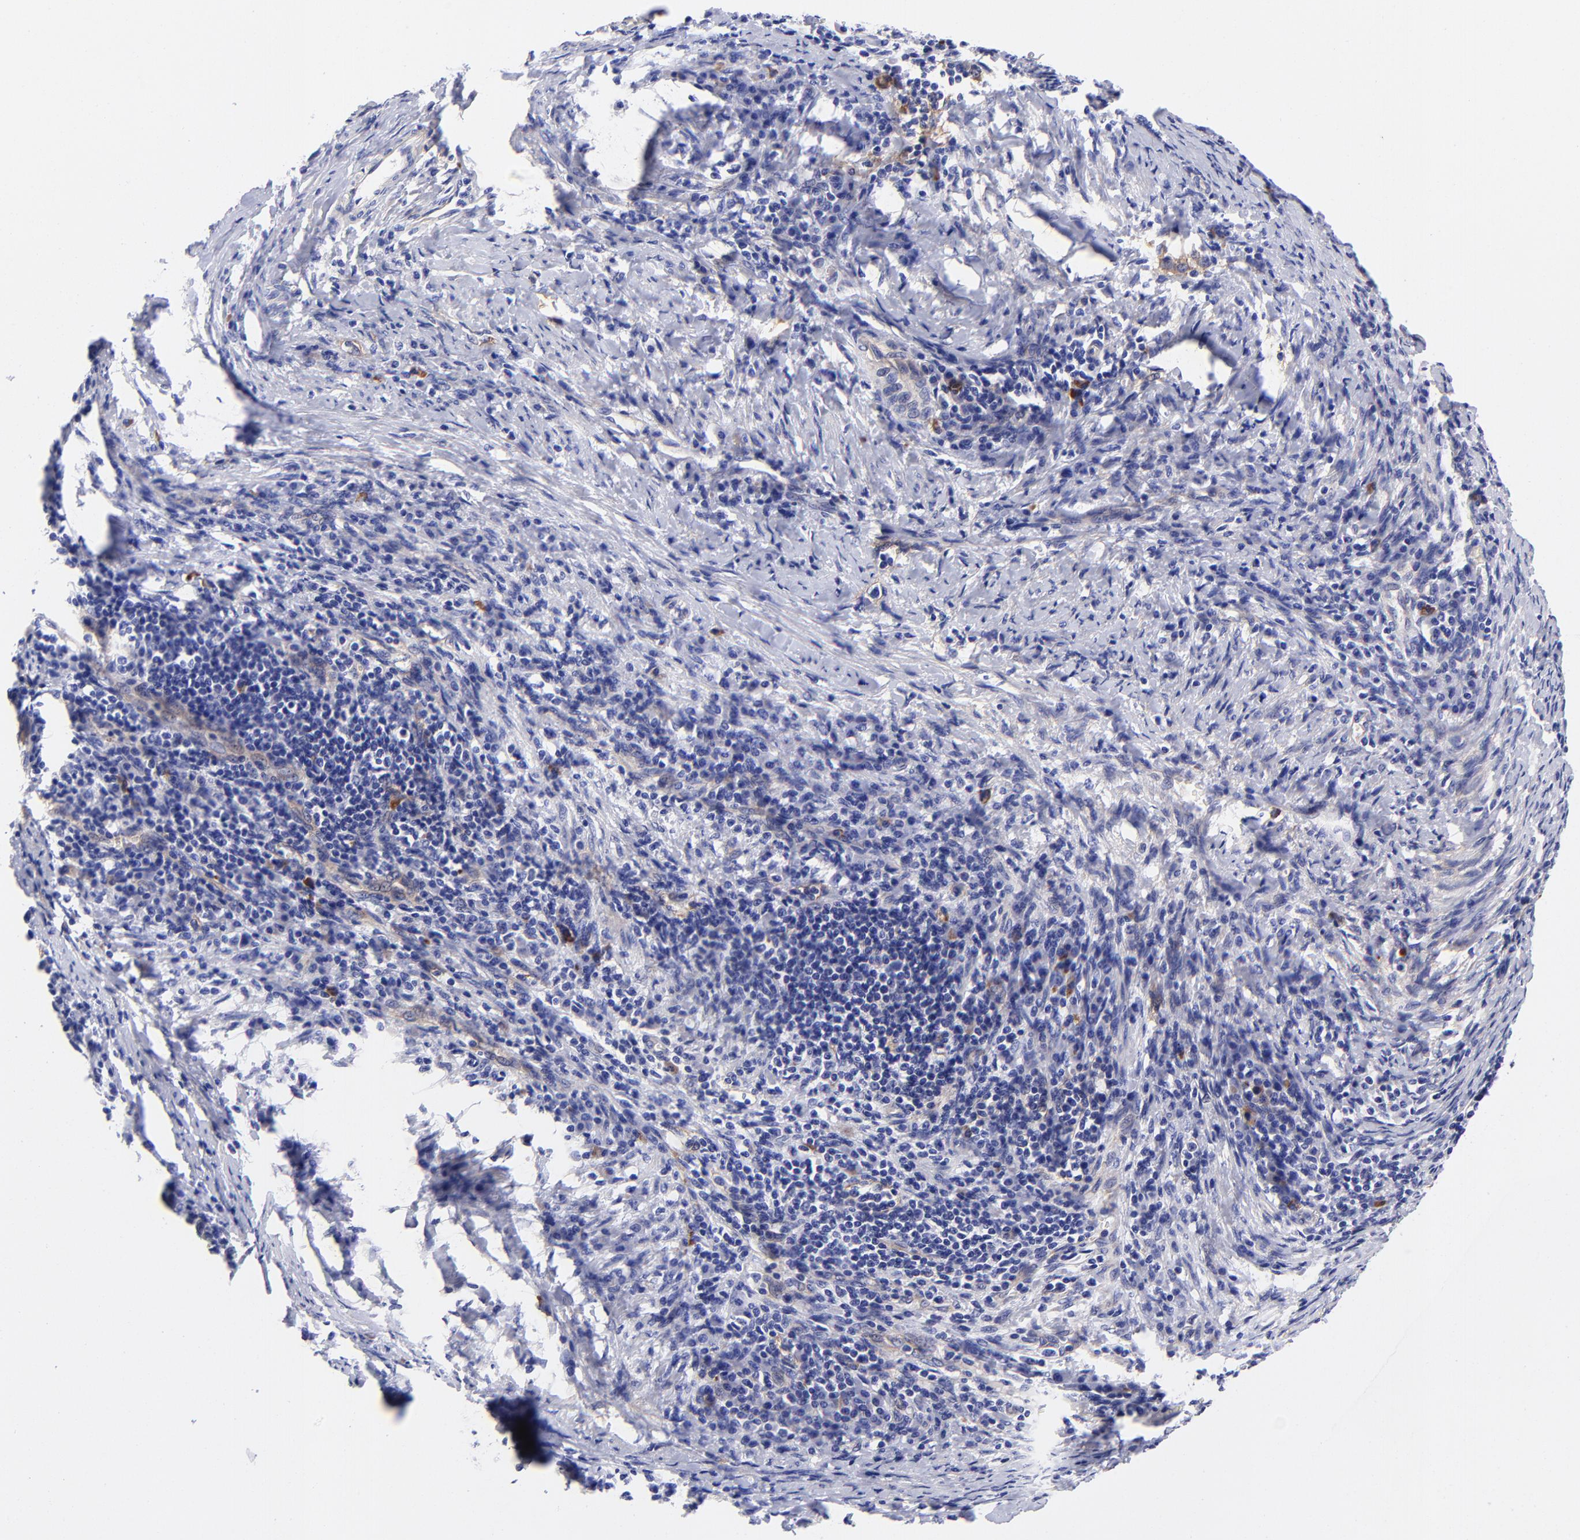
{"staining": {"intensity": "moderate", "quantity": "25%-75%", "location": "cytoplasmic/membranous"}, "tissue": "cervical cancer", "cell_type": "Tumor cells", "image_type": "cancer", "snomed": [{"axis": "morphology", "description": "Squamous cell carcinoma, NOS"}, {"axis": "topography", "description": "Cervix"}], "caption": "Cervical cancer (squamous cell carcinoma) stained with a protein marker reveals moderate staining in tumor cells.", "gene": "PPFIBP1", "patient": {"sex": "female", "age": 54}}